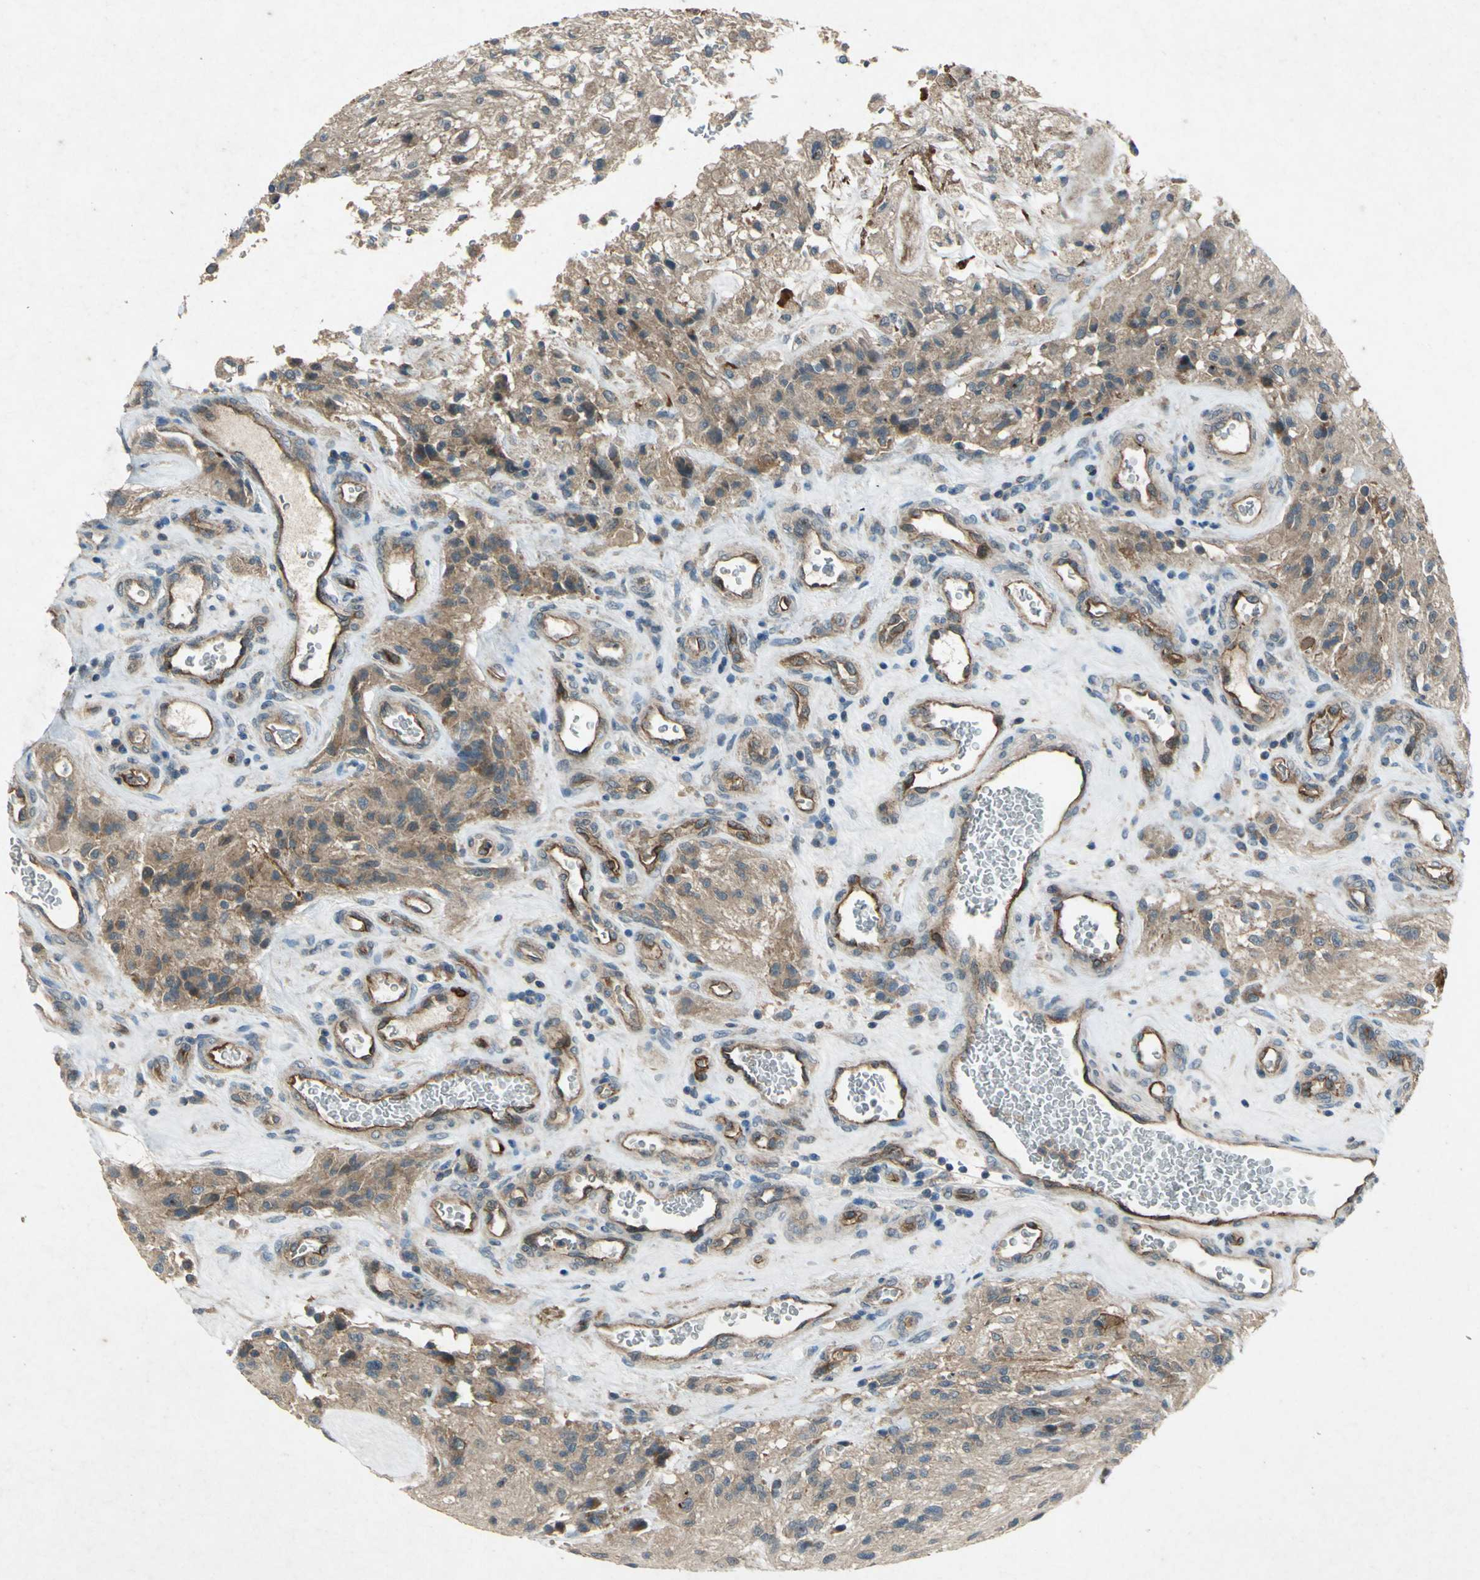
{"staining": {"intensity": "moderate", "quantity": "25%-75%", "location": "cytoplasmic/membranous"}, "tissue": "glioma", "cell_type": "Tumor cells", "image_type": "cancer", "snomed": [{"axis": "morphology", "description": "Normal tissue, NOS"}, {"axis": "morphology", "description": "Glioma, malignant, High grade"}, {"axis": "topography", "description": "Cerebral cortex"}], "caption": "The photomicrograph reveals staining of glioma, revealing moderate cytoplasmic/membranous protein expression (brown color) within tumor cells.", "gene": "EMCN", "patient": {"sex": "male", "age": 56}}